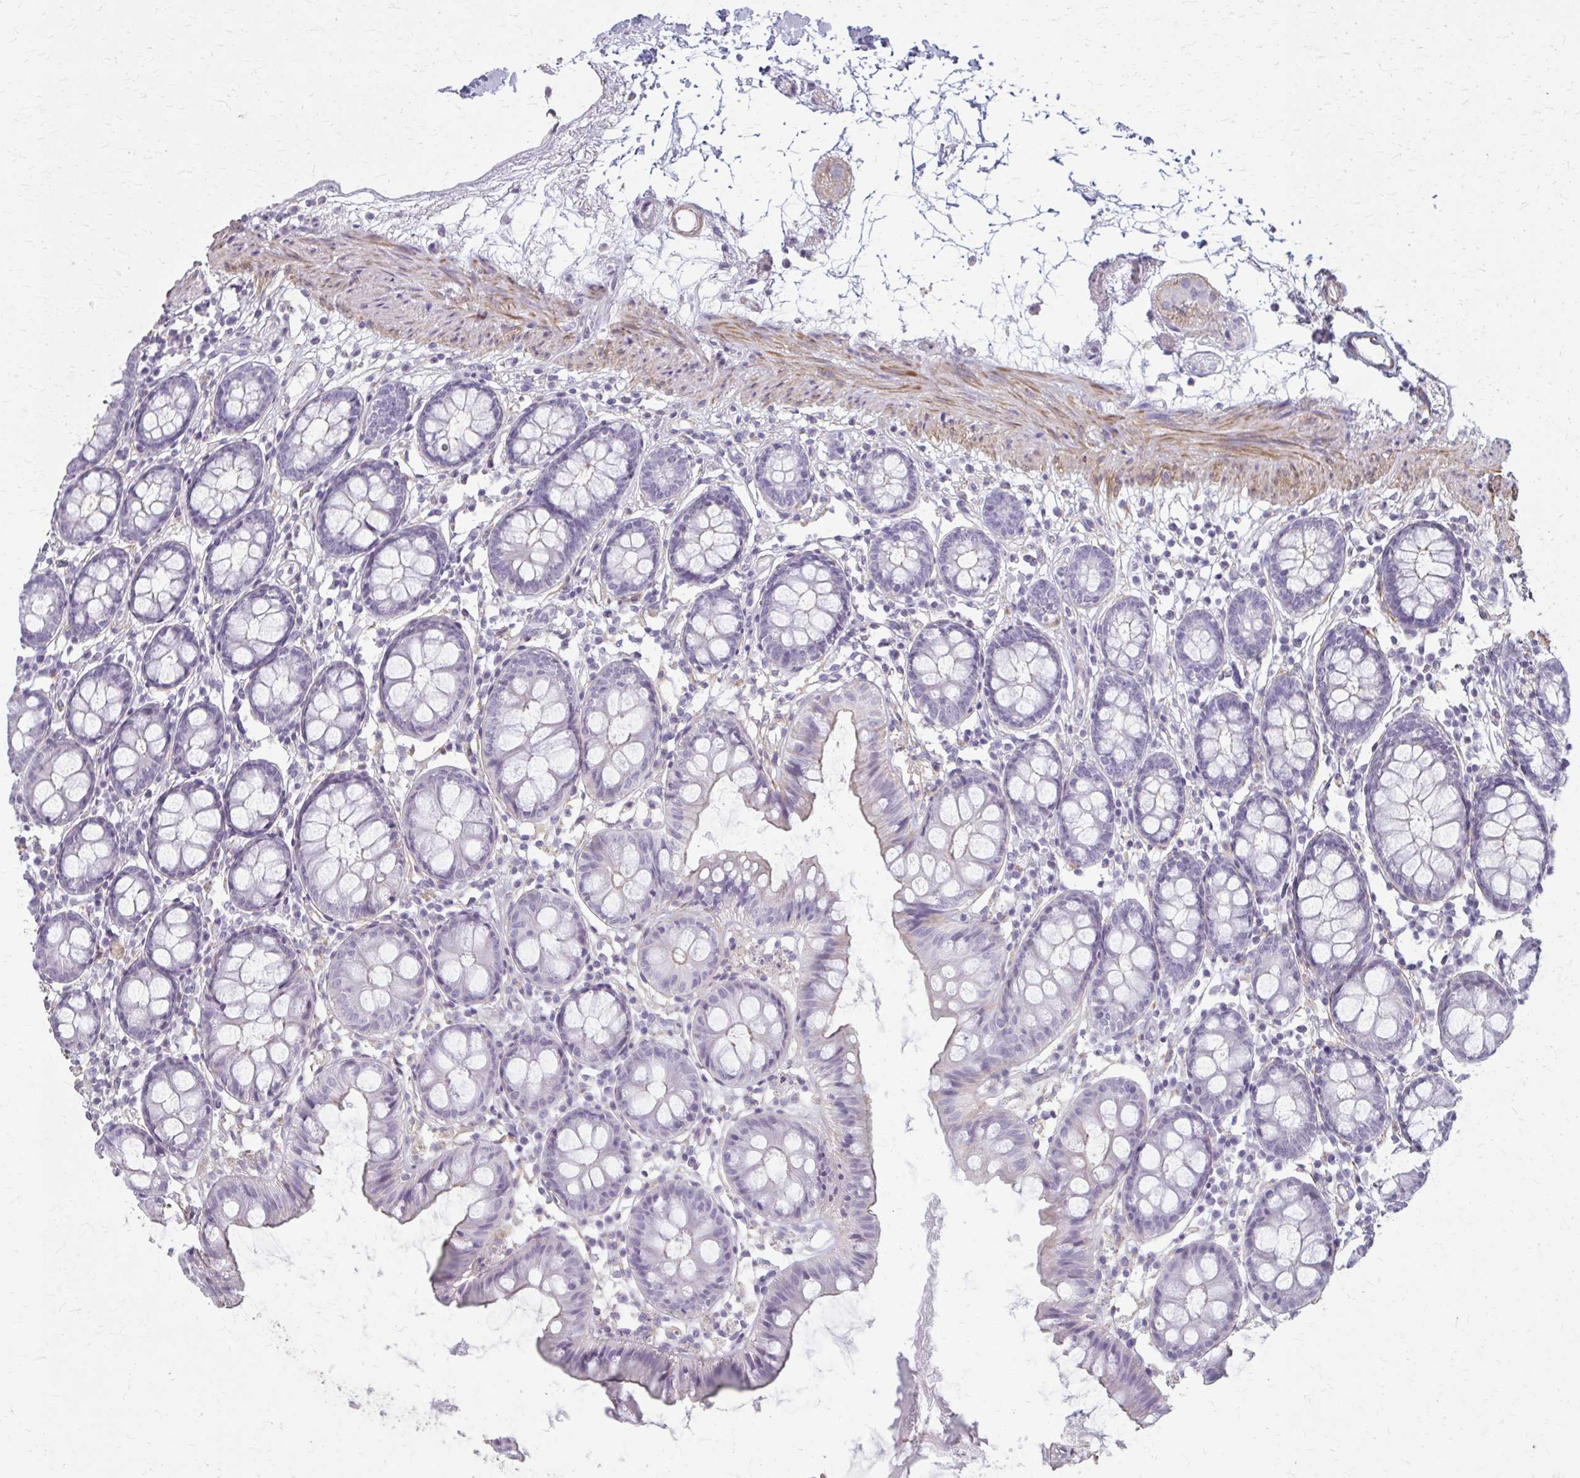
{"staining": {"intensity": "negative", "quantity": "none", "location": "none"}, "tissue": "colon", "cell_type": "Endothelial cells", "image_type": "normal", "snomed": [{"axis": "morphology", "description": "Normal tissue, NOS"}, {"axis": "topography", "description": "Colon"}], "caption": "Histopathology image shows no protein expression in endothelial cells of normal colon.", "gene": "TENM4", "patient": {"sex": "female", "age": 84}}